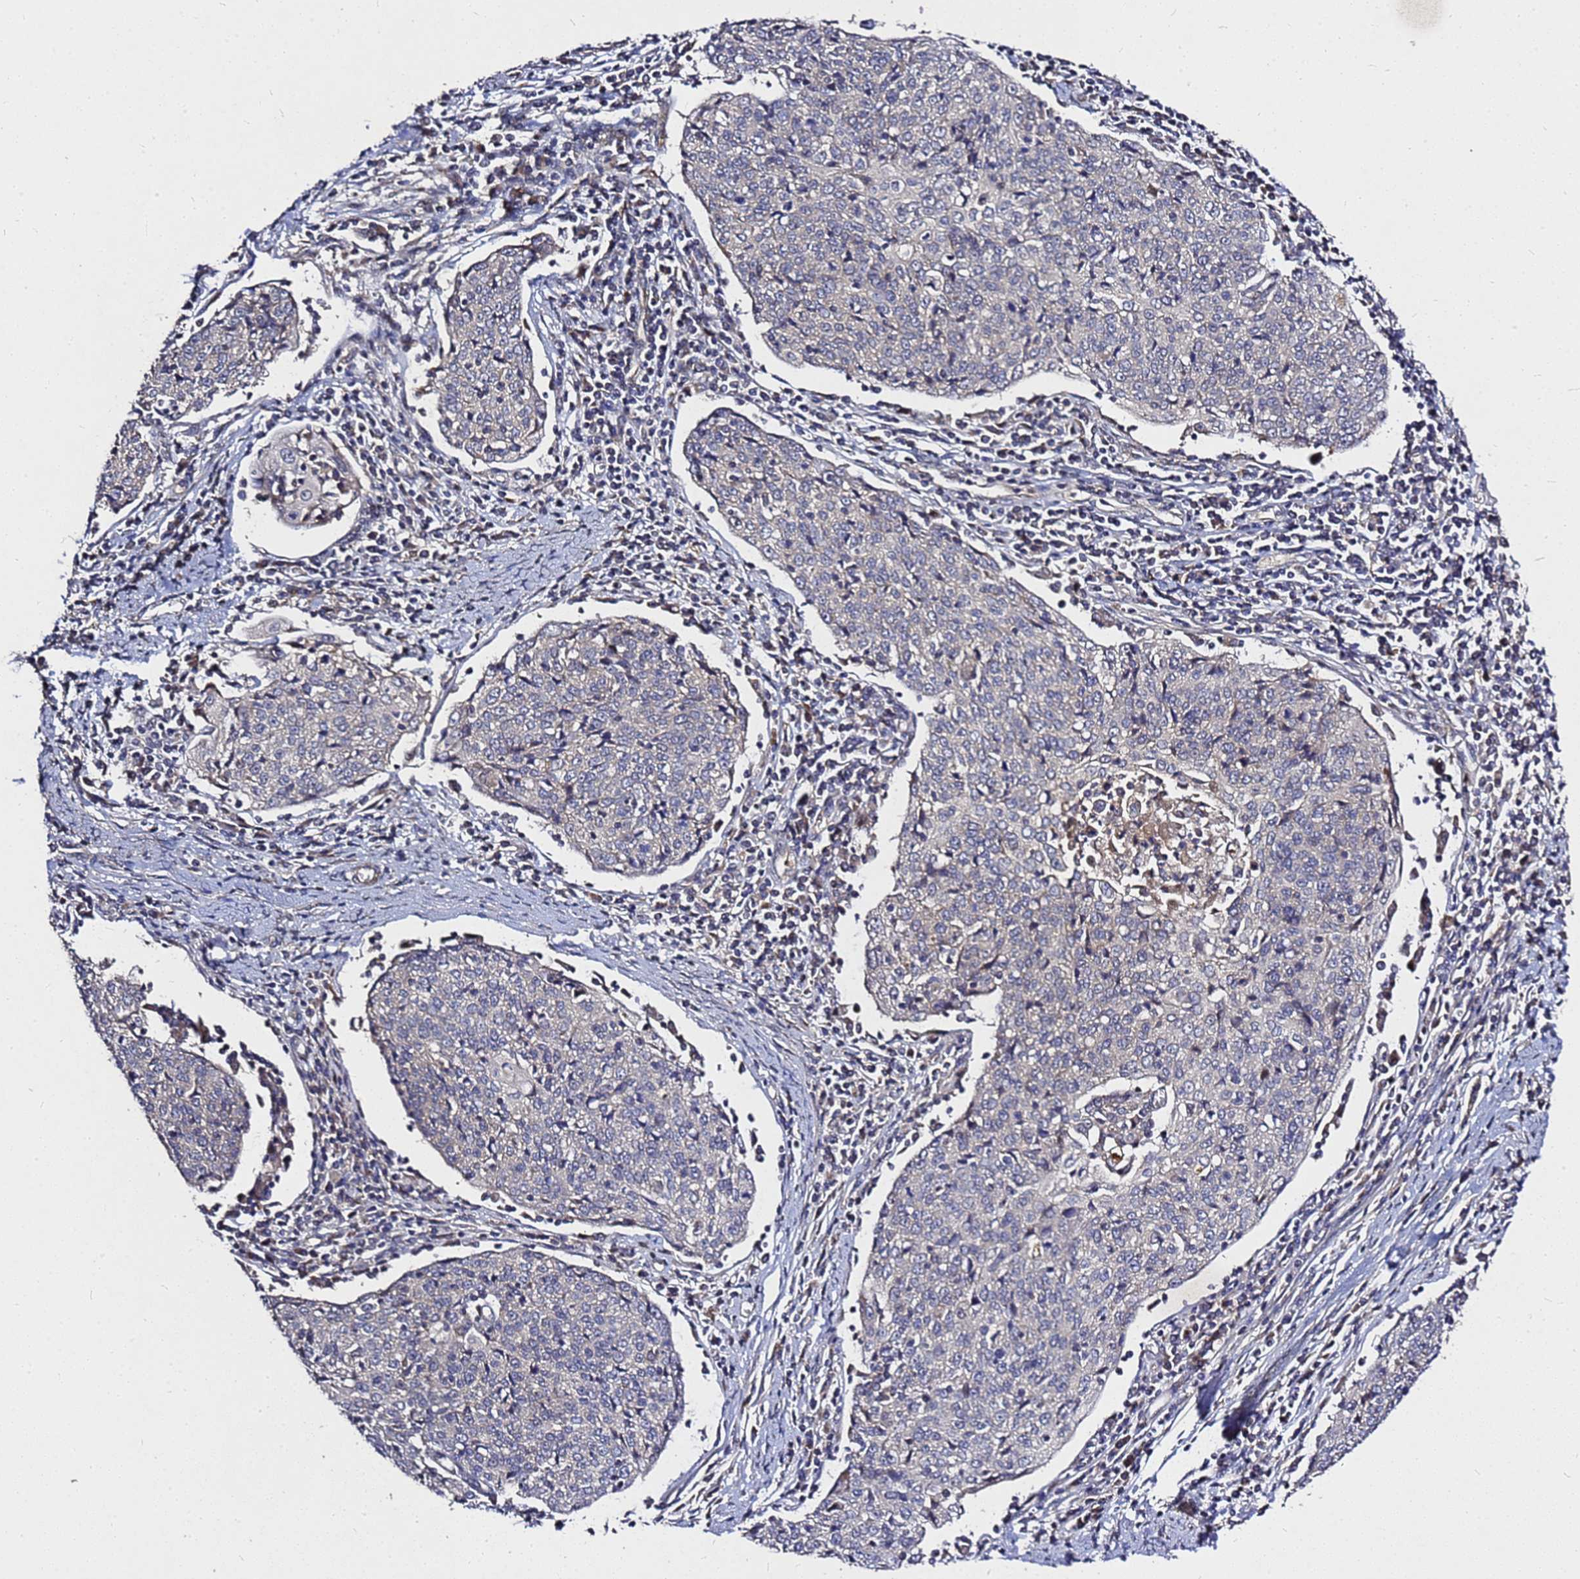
{"staining": {"intensity": "negative", "quantity": "none", "location": "none"}, "tissue": "cervical cancer", "cell_type": "Tumor cells", "image_type": "cancer", "snomed": [{"axis": "morphology", "description": "Squamous cell carcinoma, NOS"}, {"axis": "topography", "description": "Cervix"}], "caption": "Immunohistochemical staining of human cervical cancer (squamous cell carcinoma) shows no significant positivity in tumor cells.", "gene": "RSPRY1", "patient": {"sex": "female", "age": 48}}